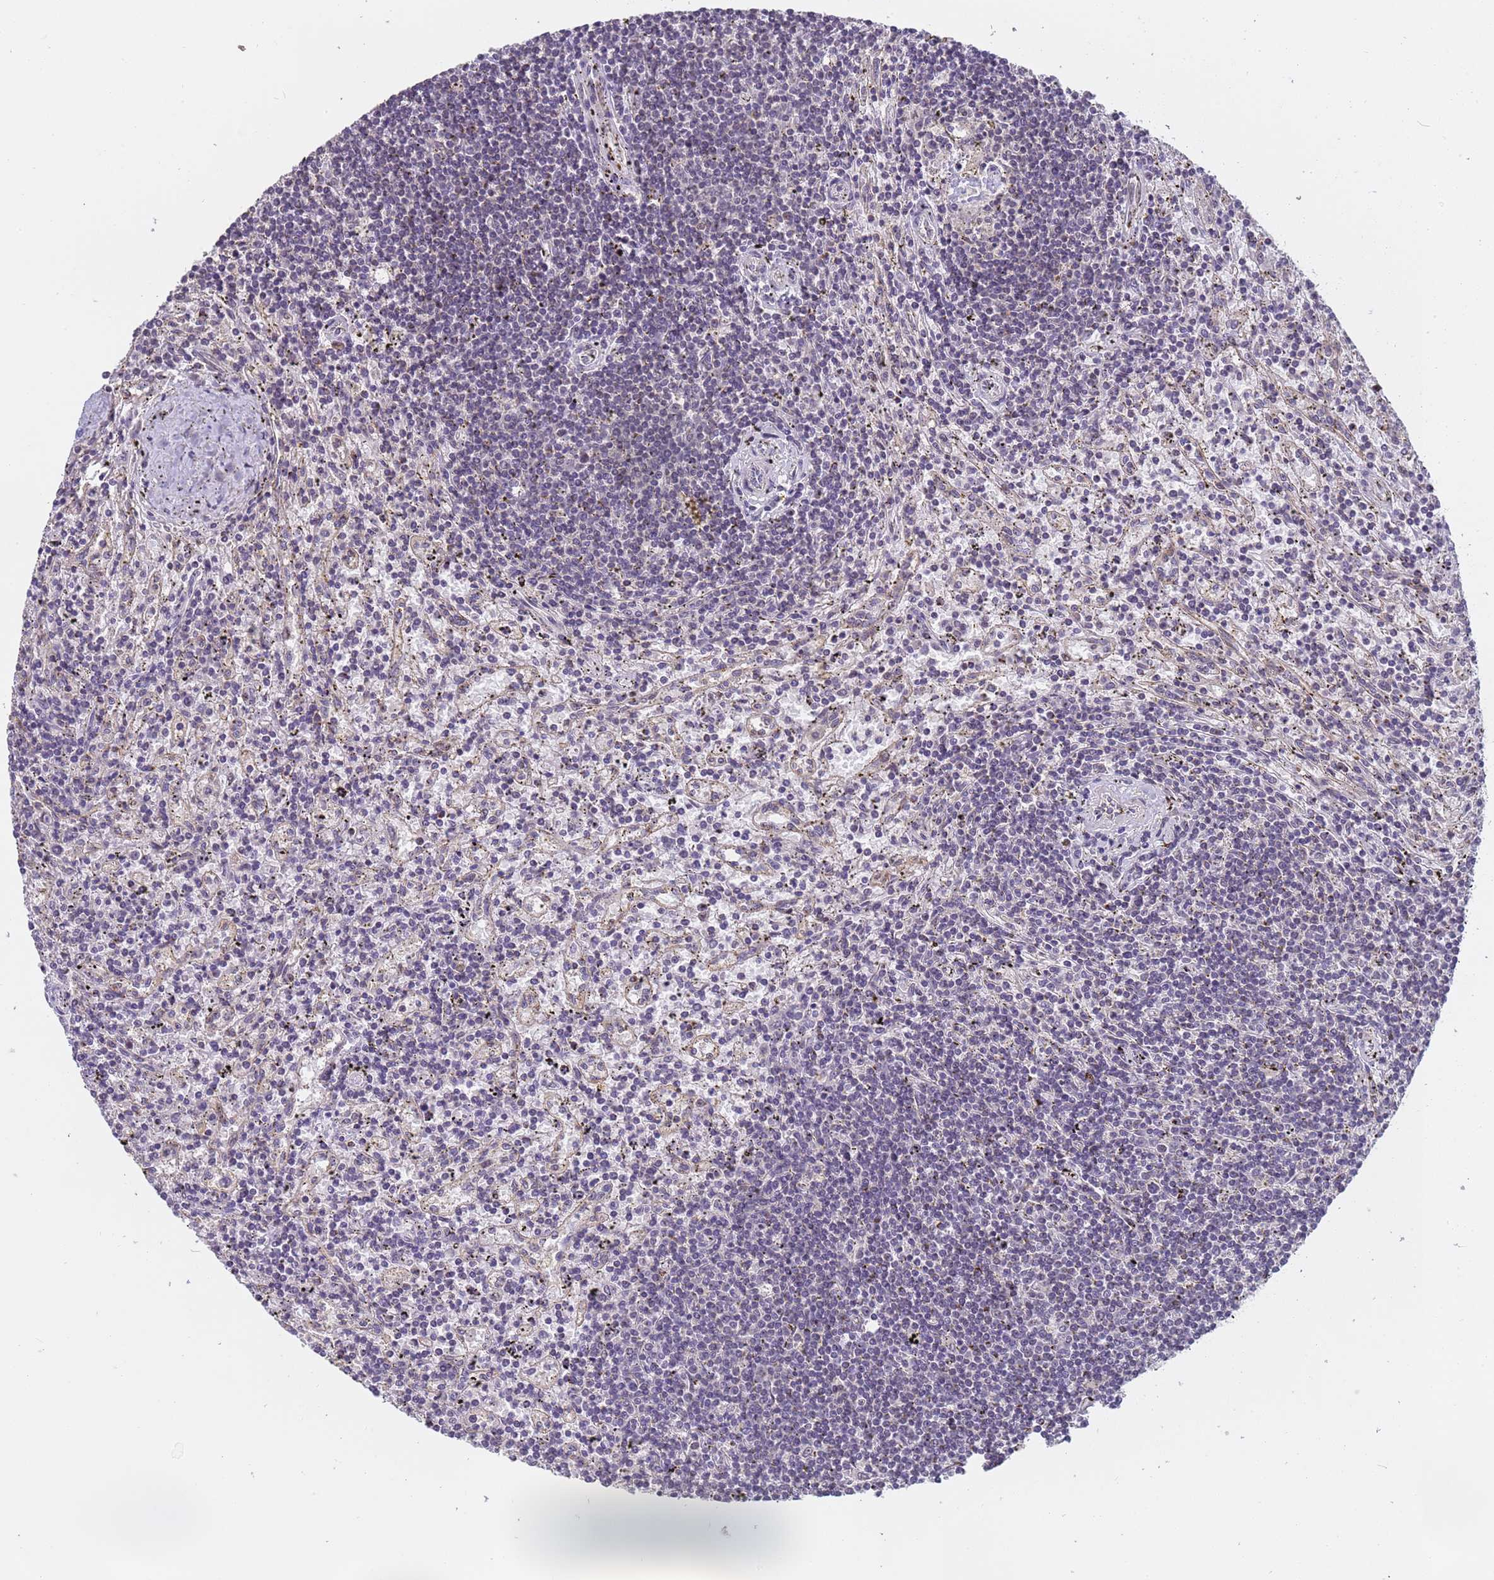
{"staining": {"intensity": "negative", "quantity": "none", "location": "none"}, "tissue": "lymphoma", "cell_type": "Tumor cells", "image_type": "cancer", "snomed": [{"axis": "morphology", "description": "Malignant lymphoma, non-Hodgkin's type, Low grade"}, {"axis": "topography", "description": "Spleen"}], "caption": "The image displays no staining of tumor cells in malignant lymphoma, non-Hodgkin's type (low-grade).", "gene": "VWA3A", "patient": {"sex": "male", "age": 76}}